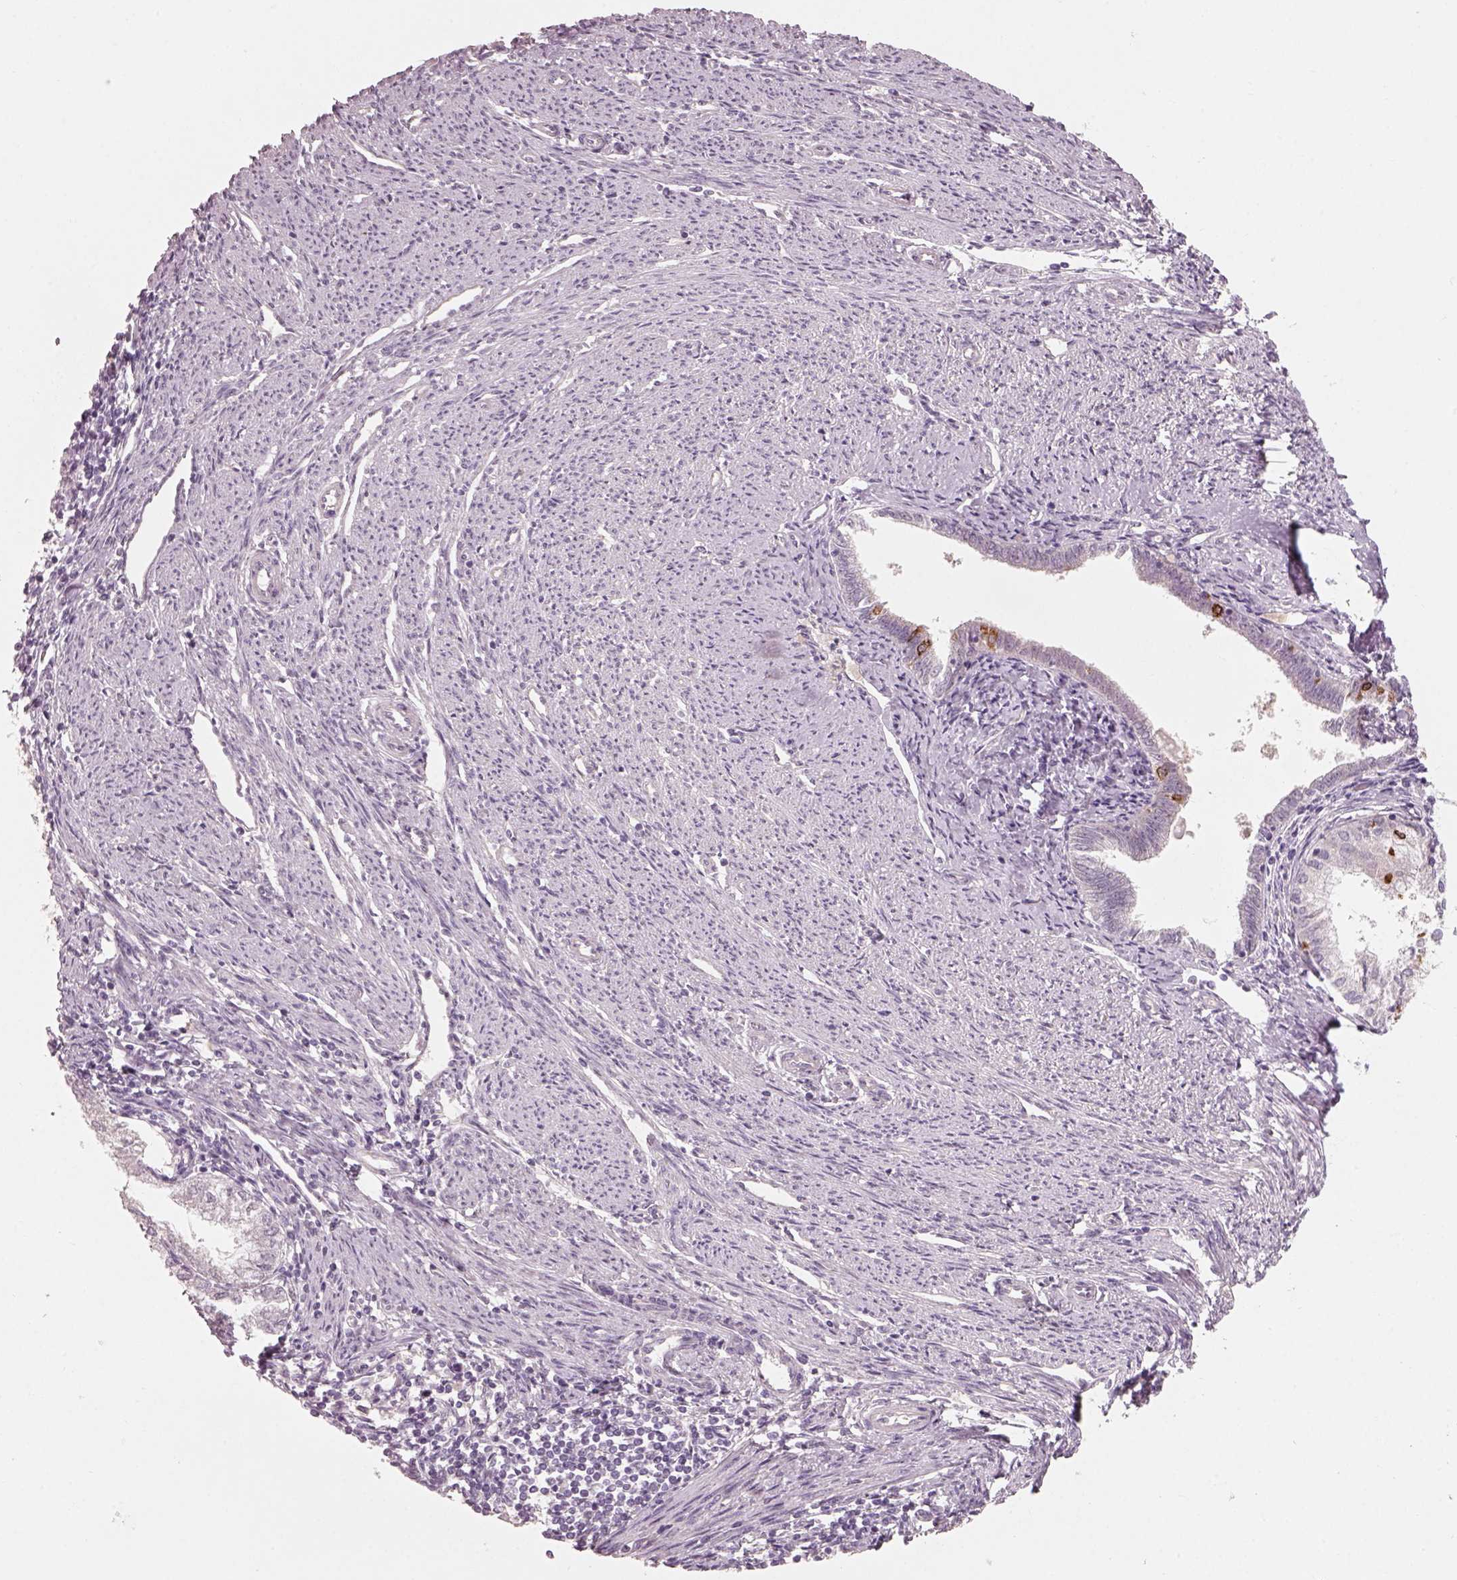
{"staining": {"intensity": "strong", "quantity": "<25%", "location": "cytoplasmic/membranous"}, "tissue": "endometrial cancer", "cell_type": "Tumor cells", "image_type": "cancer", "snomed": [{"axis": "morphology", "description": "Adenocarcinoma, NOS"}, {"axis": "topography", "description": "Endometrium"}], "caption": "This is a micrograph of immunohistochemistry (IHC) staining of endometrial adenocarcinoma, which shows strong positivity in the cytoplasmic/membranous of tumor cells.", "gene": "CDS1", "patient": {"sex": "female", "age": 79}}